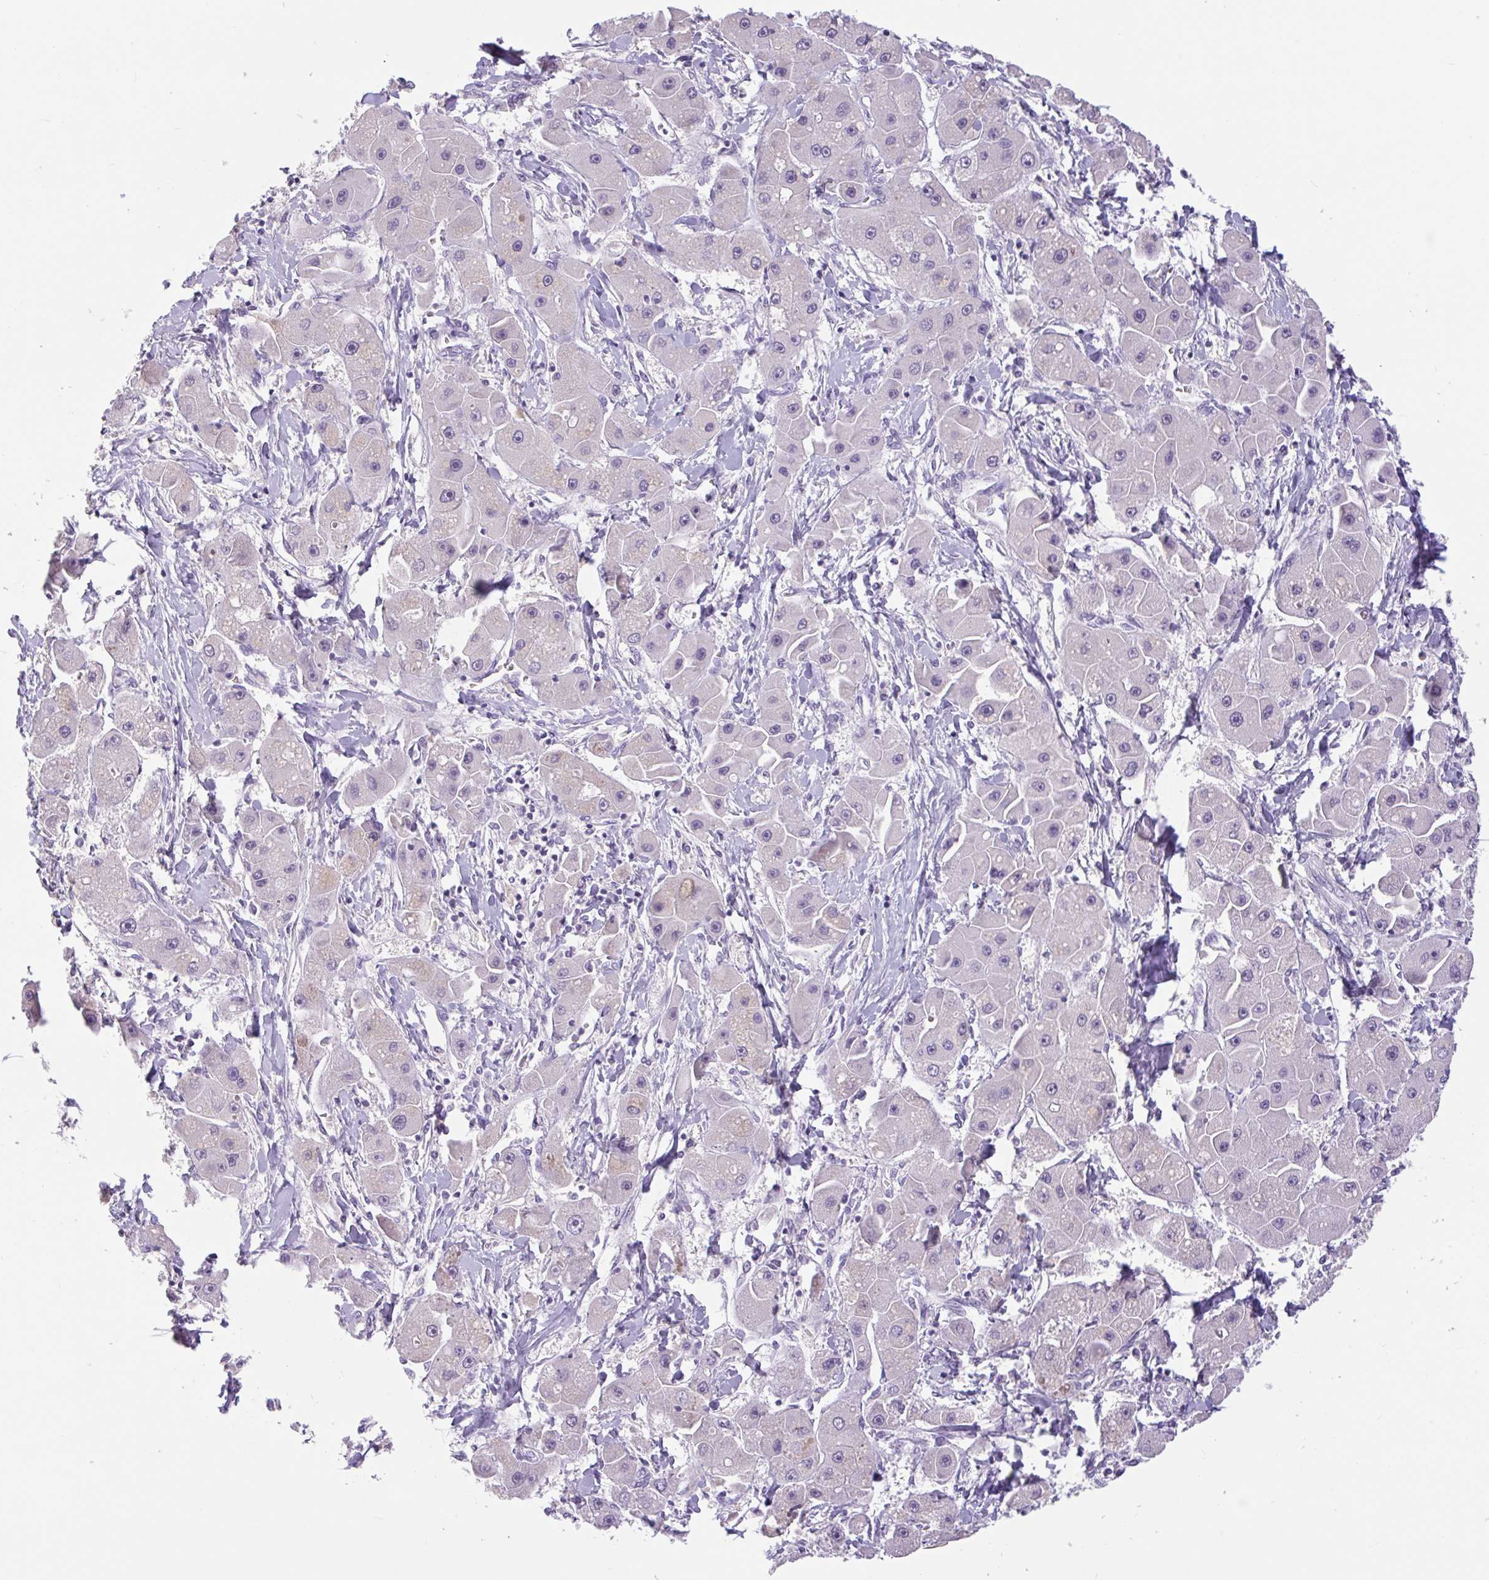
{"staining": {"intensity": "negative", "quantity": "none", "location": "none"}, "tissue": "liver cancer", "cell_type": "Tumor cells", "image_type": "cancer", "snomed": [{"axis": "morphology", "description": "Carcinoma, Hepatocellular, NOS"}, {"axis": "topography", "description": "Liver"}], "caption": "Protein analysis of liver hepatocellular carcinoma demonstrates no significant expression in tumor cells.", "gene": "CTSE", "patient": {"sex": "male", "age": 24}}